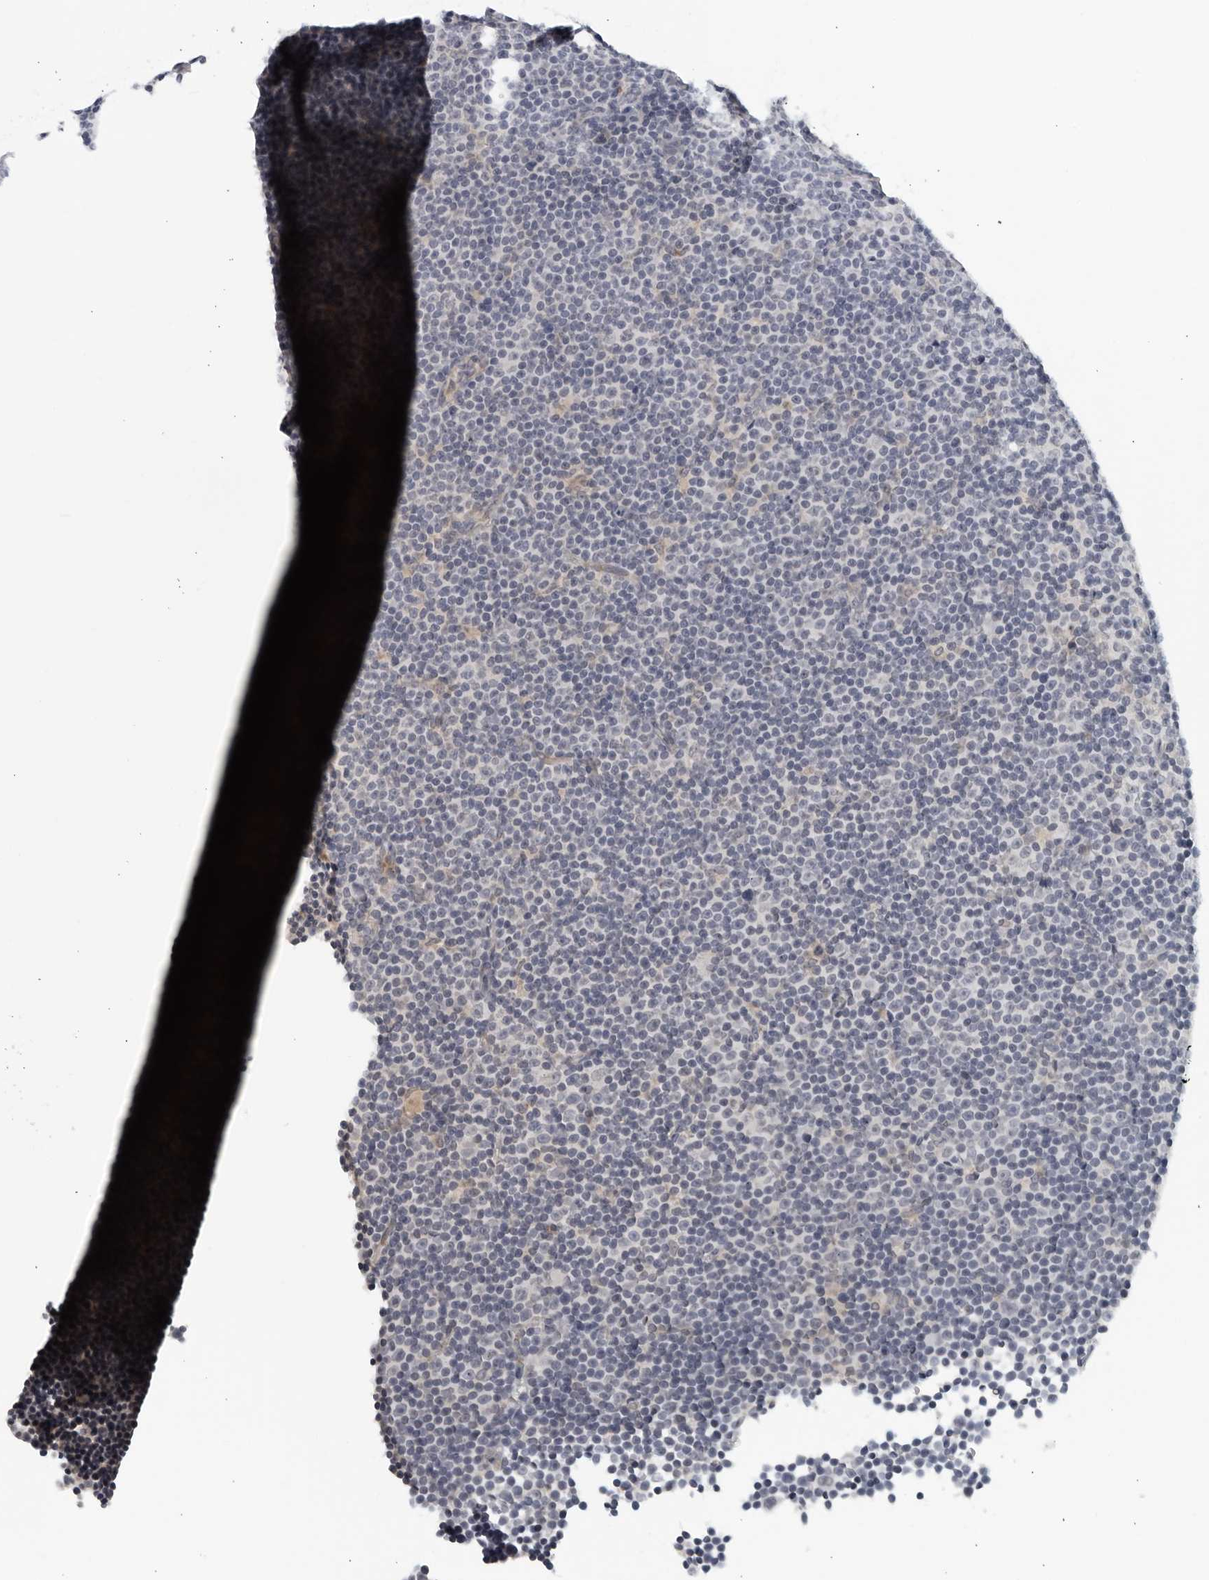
{"staining": {"intensity": "negative", "quantity": "none", "location": "none"}, "tissue": "lymphoma", "cell_type": "Tumor cells", "image_type": "cancer", "snomed": [{"axis": "morphology", "description": "Malignant lymphoma, non-Hodgkin's type, Low grade"}, {"axis": "topography", "description": "Lymph node"}], "caption": "Immunohistochemistry (IHC) photomicrograph of human lymphoma stained for a protein (brown), which displays no expression in tumor cells. Brightfield microscopy of IHC stained with DAB (brown) and hematoxylin (blue), captured at high magnification.", "gene": "MATN1", "patient": {"sex": "female", "age": 67}}